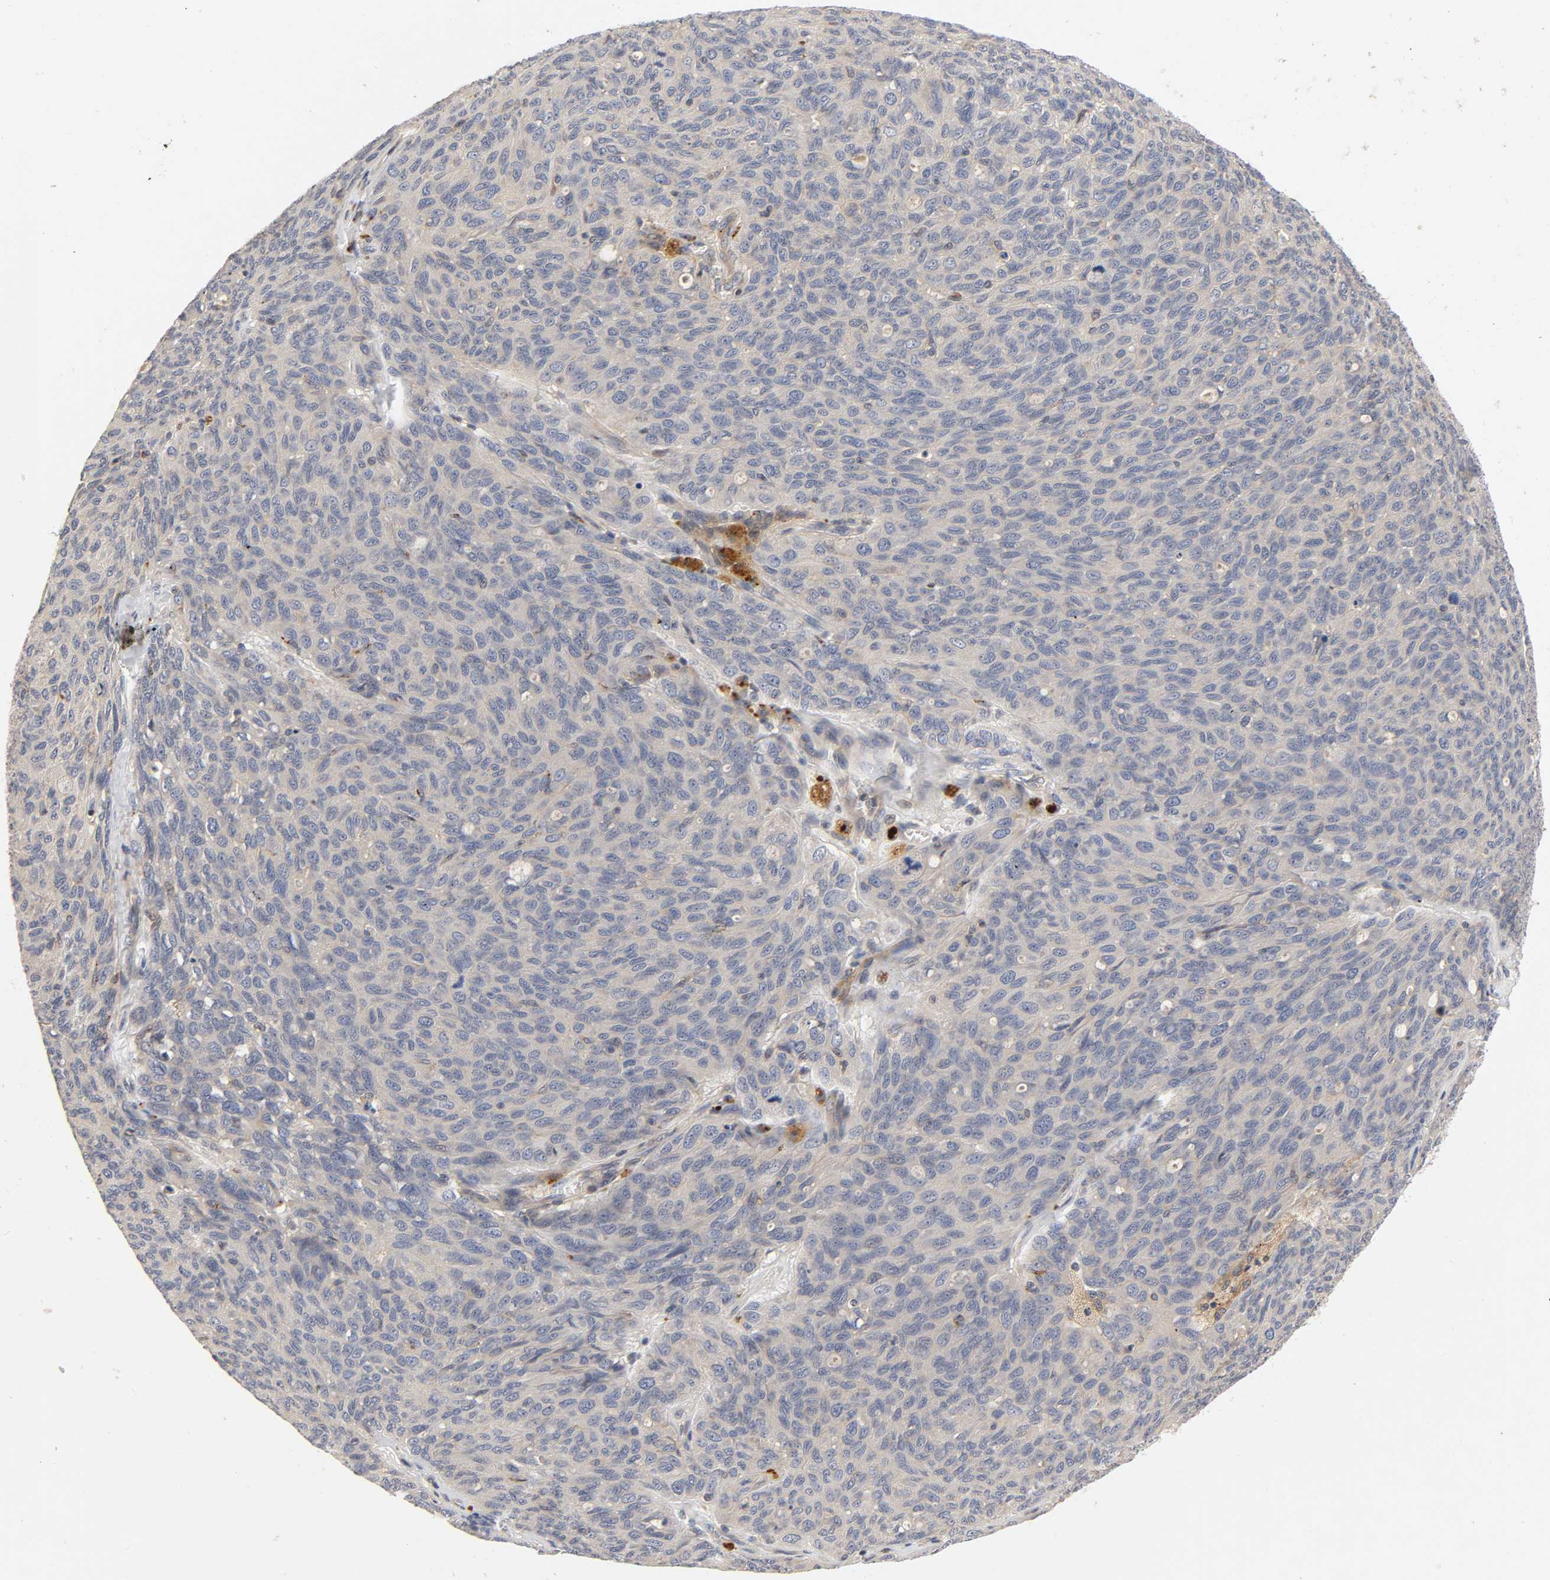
{"staining": {"intensity": "weak", "quantity": "25%-75%", "location": "cytoplasmic/membranous"}, "tissue": "ovarian cancer", "cell_type": "Tumor cells", "image_type": "cancer", "snomed": [{"axis": "morphology", "description": "Carcinoma, endometroid"}, {"axis": "topography", "description": "Ovary"}], "caption": "Immunohistochemical staining of endometroid carcinoma (ovarian) reveals low levels of weak cytoplasmic/membranous expression in about 25%-75% of tumor cells.", "gene": "RHOA", "patient": {"sex": "female", "age": 60}}